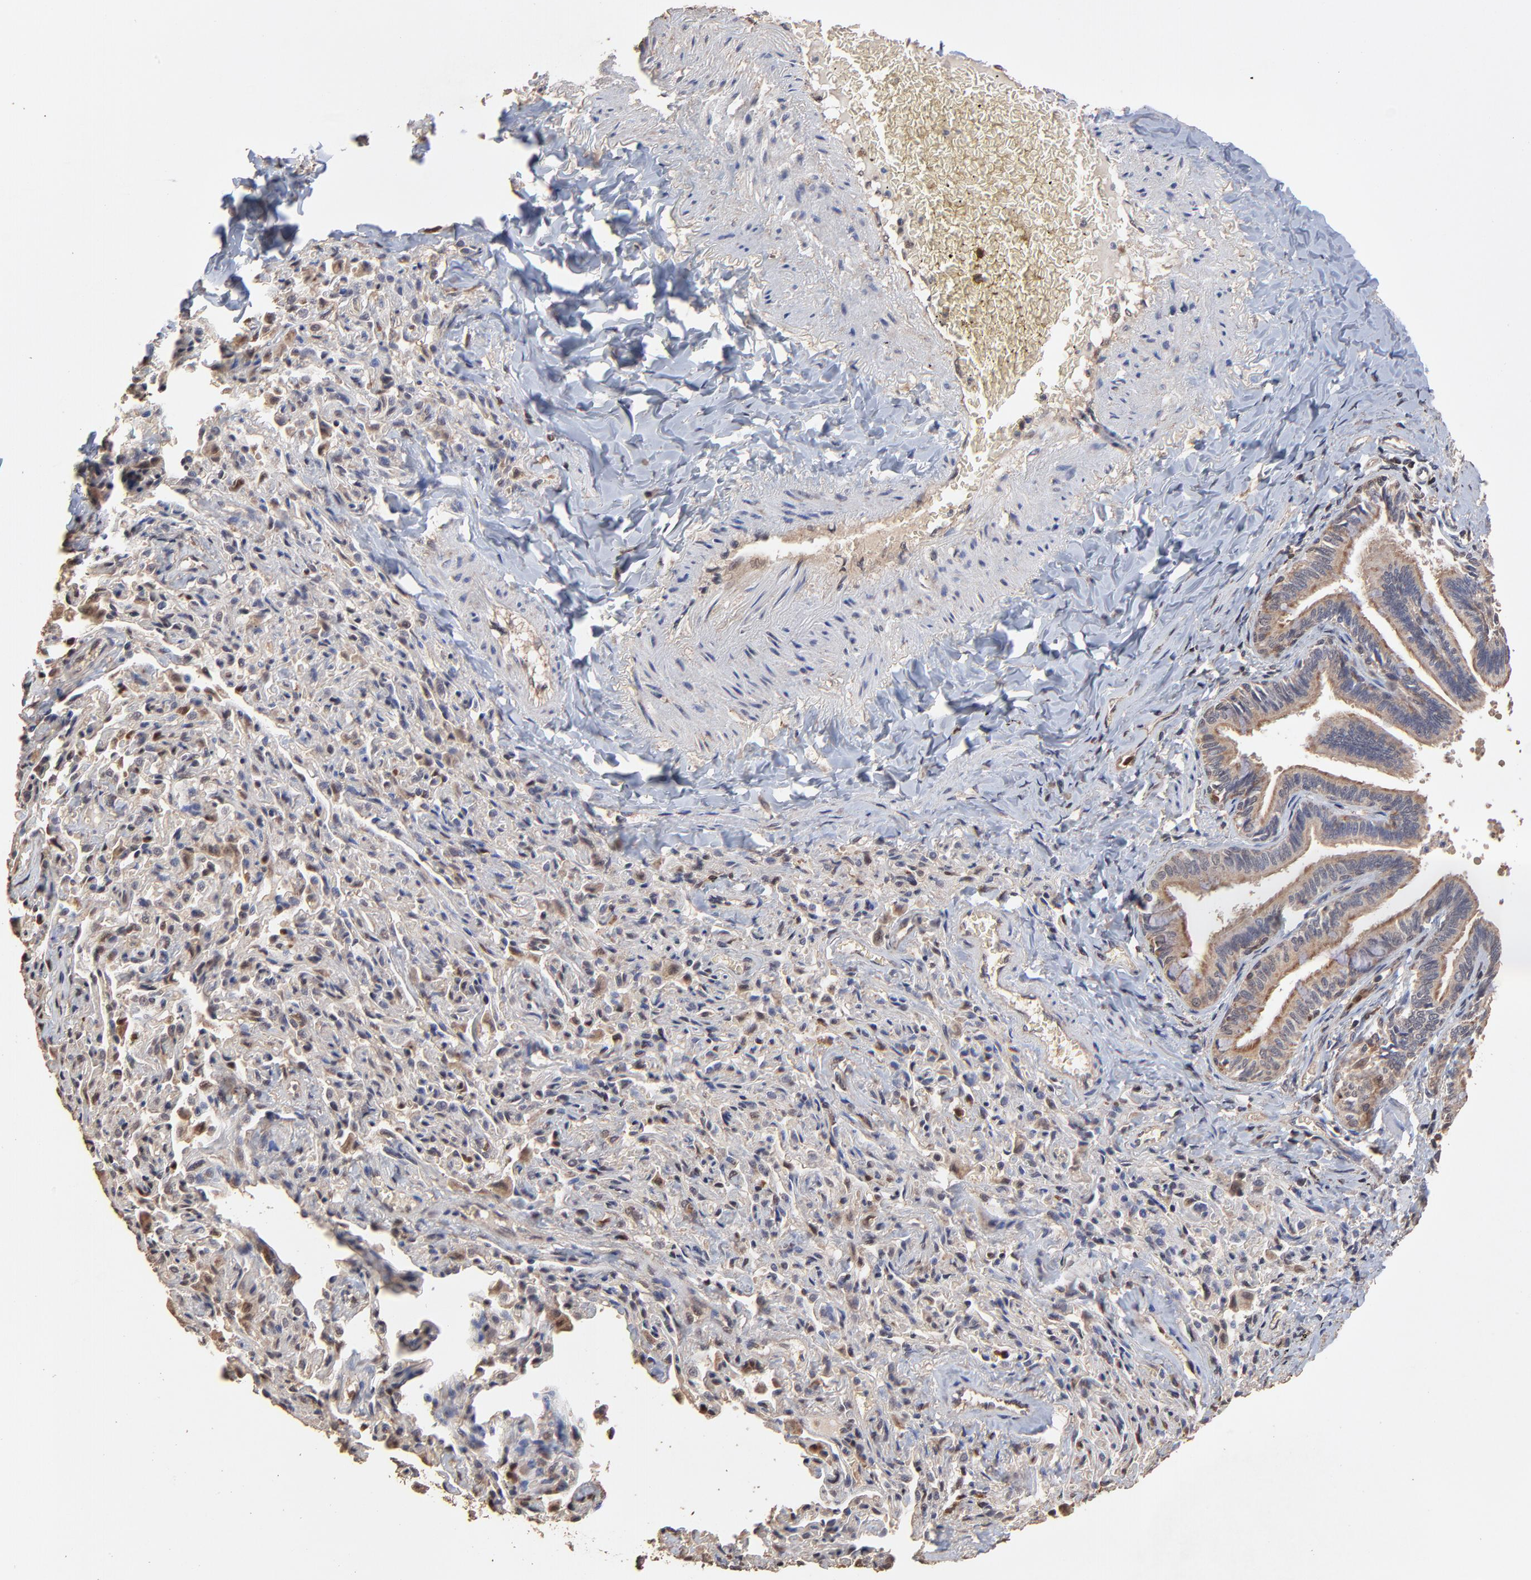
{"staining": {"intensity": "moderate", "quantity": "25%-75%", "location": "nuclear"}, "tissue": "bronchus", "cell_type": "Respiratory epithelial cells", "image_type": "normal", "snomed": [{"axis": "morphology", "description": "Normal tissue, NOS"}, {"axis": "topography", "description": "Lung"}], "caption": "Protein analysis of normal bronchus reveals moderate nuclear positivity in approximately 25%-75% of respiratory epithelial cells.", "gene": "CASP1", "patient": {"sex": "male", "age": 64}}